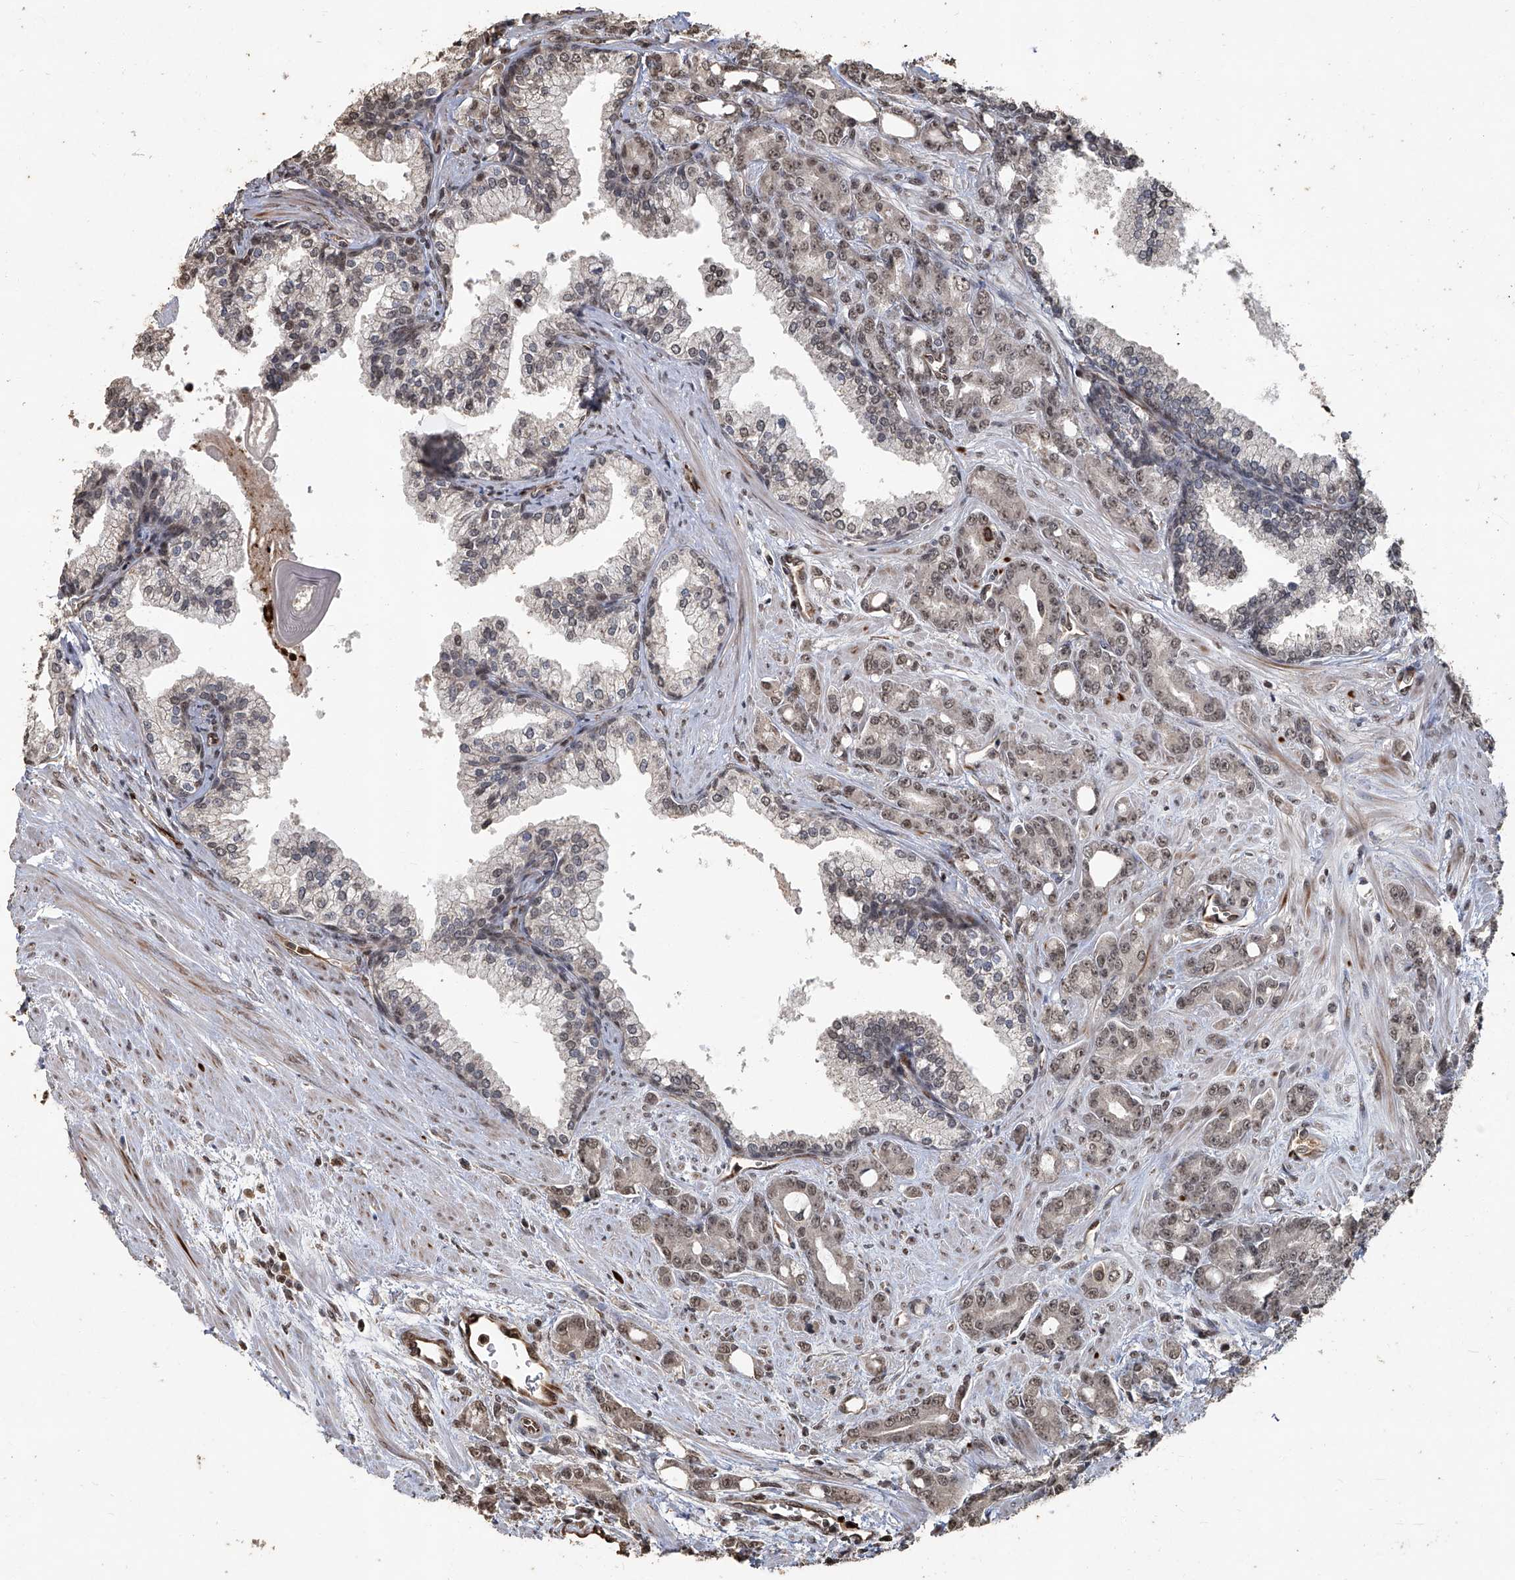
{"staining": {"intensity": "weak", "quantity": ">75%", "location": "nuclear"}, "tissue": "prostate cancer", "cell_type": "Tumor cells", "image_type": "cancer", "snomed": [{"axis": "morphology", "description": "Adenocarcinoma, High grade"}, {"axis": "topography", "description": "Prostate"}], "caption": "The image shows staining of prostate high-grade adenocarcinoma, revealing weak nuclear protein staining (brown color) within tumor cells. The protein is stained brown, and the nuclei are stained in blue (DAB IHC with brightfield microscopy, high magnification).", "gene": "GPR132", "patient": {"sex": "male", "age": 62}}